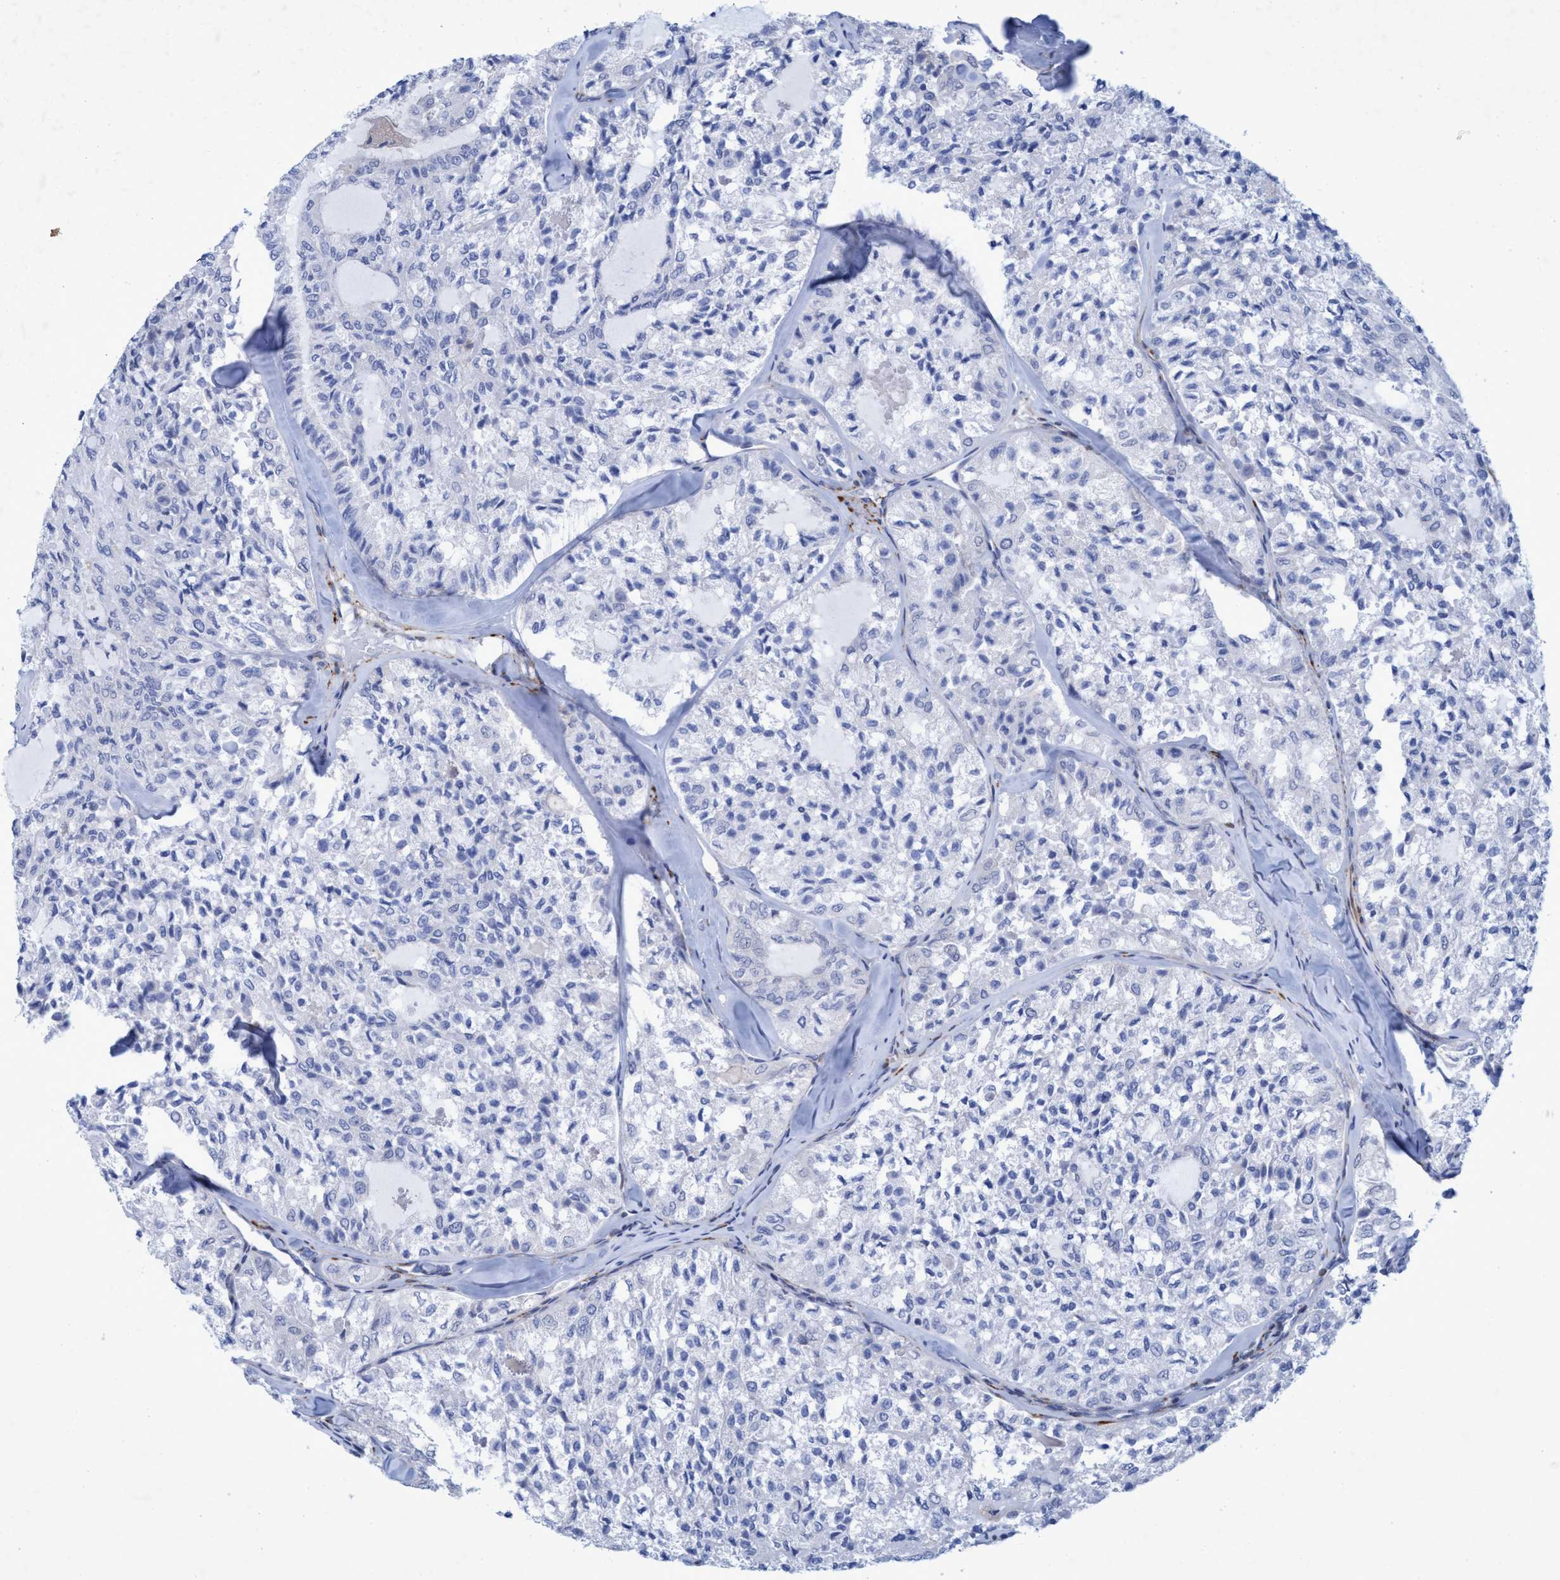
{"staining": {"intensity": "negative", "quantity": "none", "location": "none"}, "tissue": "thyroid cancer", "cell_type": "Tumor cells", "image_type": "cancer", "snomed": [{"axis": "morphology", "description": "Follicular adenoma carcinoma, NOS"}, {"axis": "topography", "description": "Thyroid gland"}], "caption": "A micrograph of human thyroid follicular adenoma carcinoma is negative for staining in tumor cells. (DAB immunohistochemistry (IHC) visualized using brightfield microscopy, high magnification).", "gene": "SLC43A2", "patient": {"sex": "male", "age": 75}}